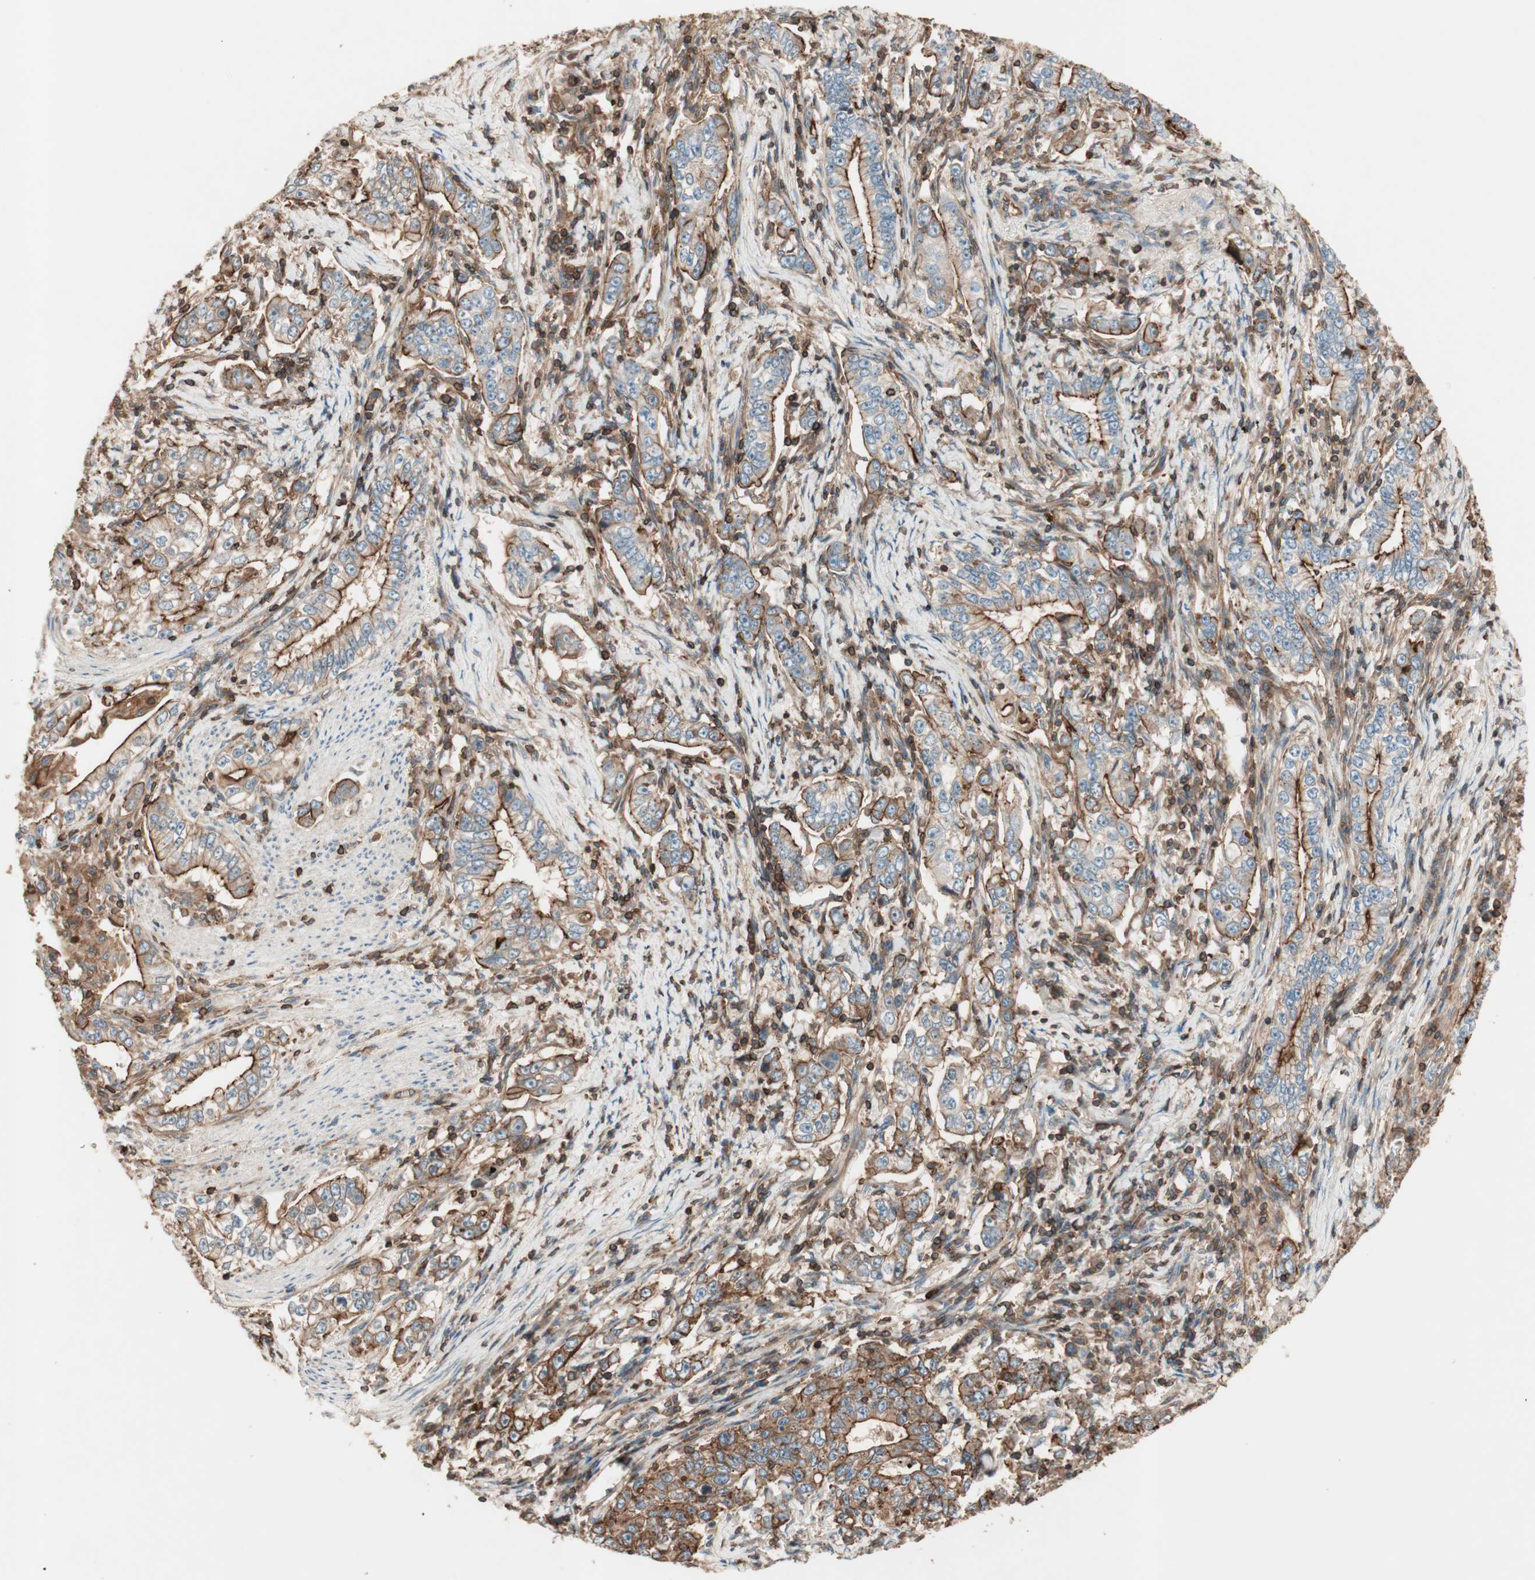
{"staining": {"intensity": "strong", "quantity": ">75%", "location": "cytoplasmic/membranous"}, "tissue": "stomach cancer", "cell_type": "Tumor cells", "image_type": "cancer", "snomed": [{"axis": "morphology", "description": "Adenocarcinoma, NOS"}, {"axis": "topography", "description": "Stomach, lower"}], "caption": "This histopathology image demonstrates adenocarcinoma (stomach) stained with immunohistochemistry to label a protein in brown. The cytoplasmic/membranous of tumor cells show strong positivity for the protein. Nuclei are counter-stained blue.", "gene": "TCP11L1", "patient": {"sex": "female", "age": 72}}